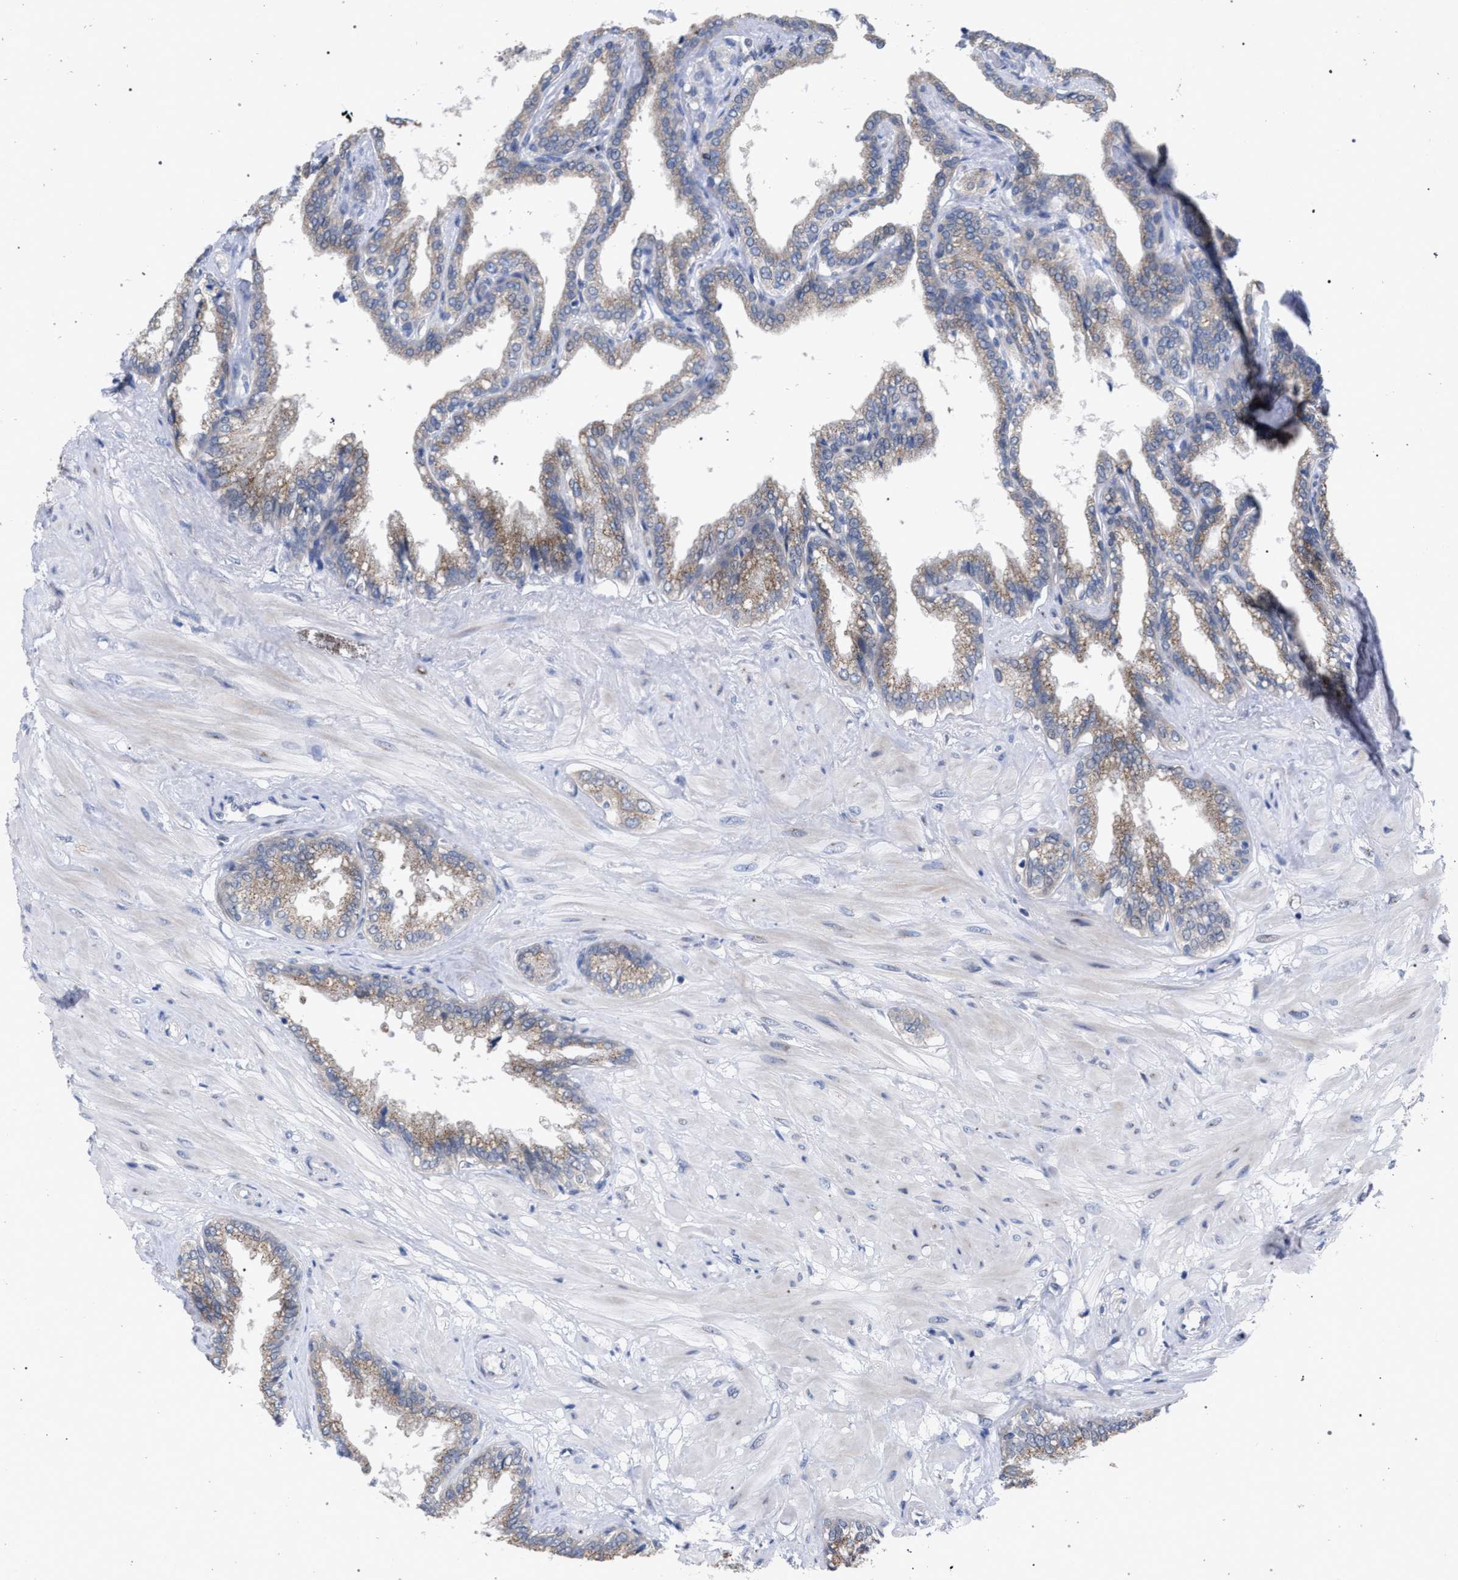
{"staining": {"intensity": "weak", "quantity": ">75%", "location": "cytoplasmic/membranous"}, "tissue": "seminal vesicle", "cell_type": "Glandular cells", "image_type": "normal", "snomed": [{"axis": "morphology", "description": "Normal tissue, NOS"}, {"axis": "topography", "description": "Seminal veicle"}], "caption": "Glandular cells exhibit weak cytoplasmic/membranous expression in about >75% of cells in normal seminal vesicle. The staining was performed using DAB (3,3'-diaminobenzidine) to visualize the protein expression in brown, while the nuclei were stained in blue with hematoxylin (Magnification: 20x).", "gene": "GOLGA2", "patient": {"sex": "male", "age": 46}}